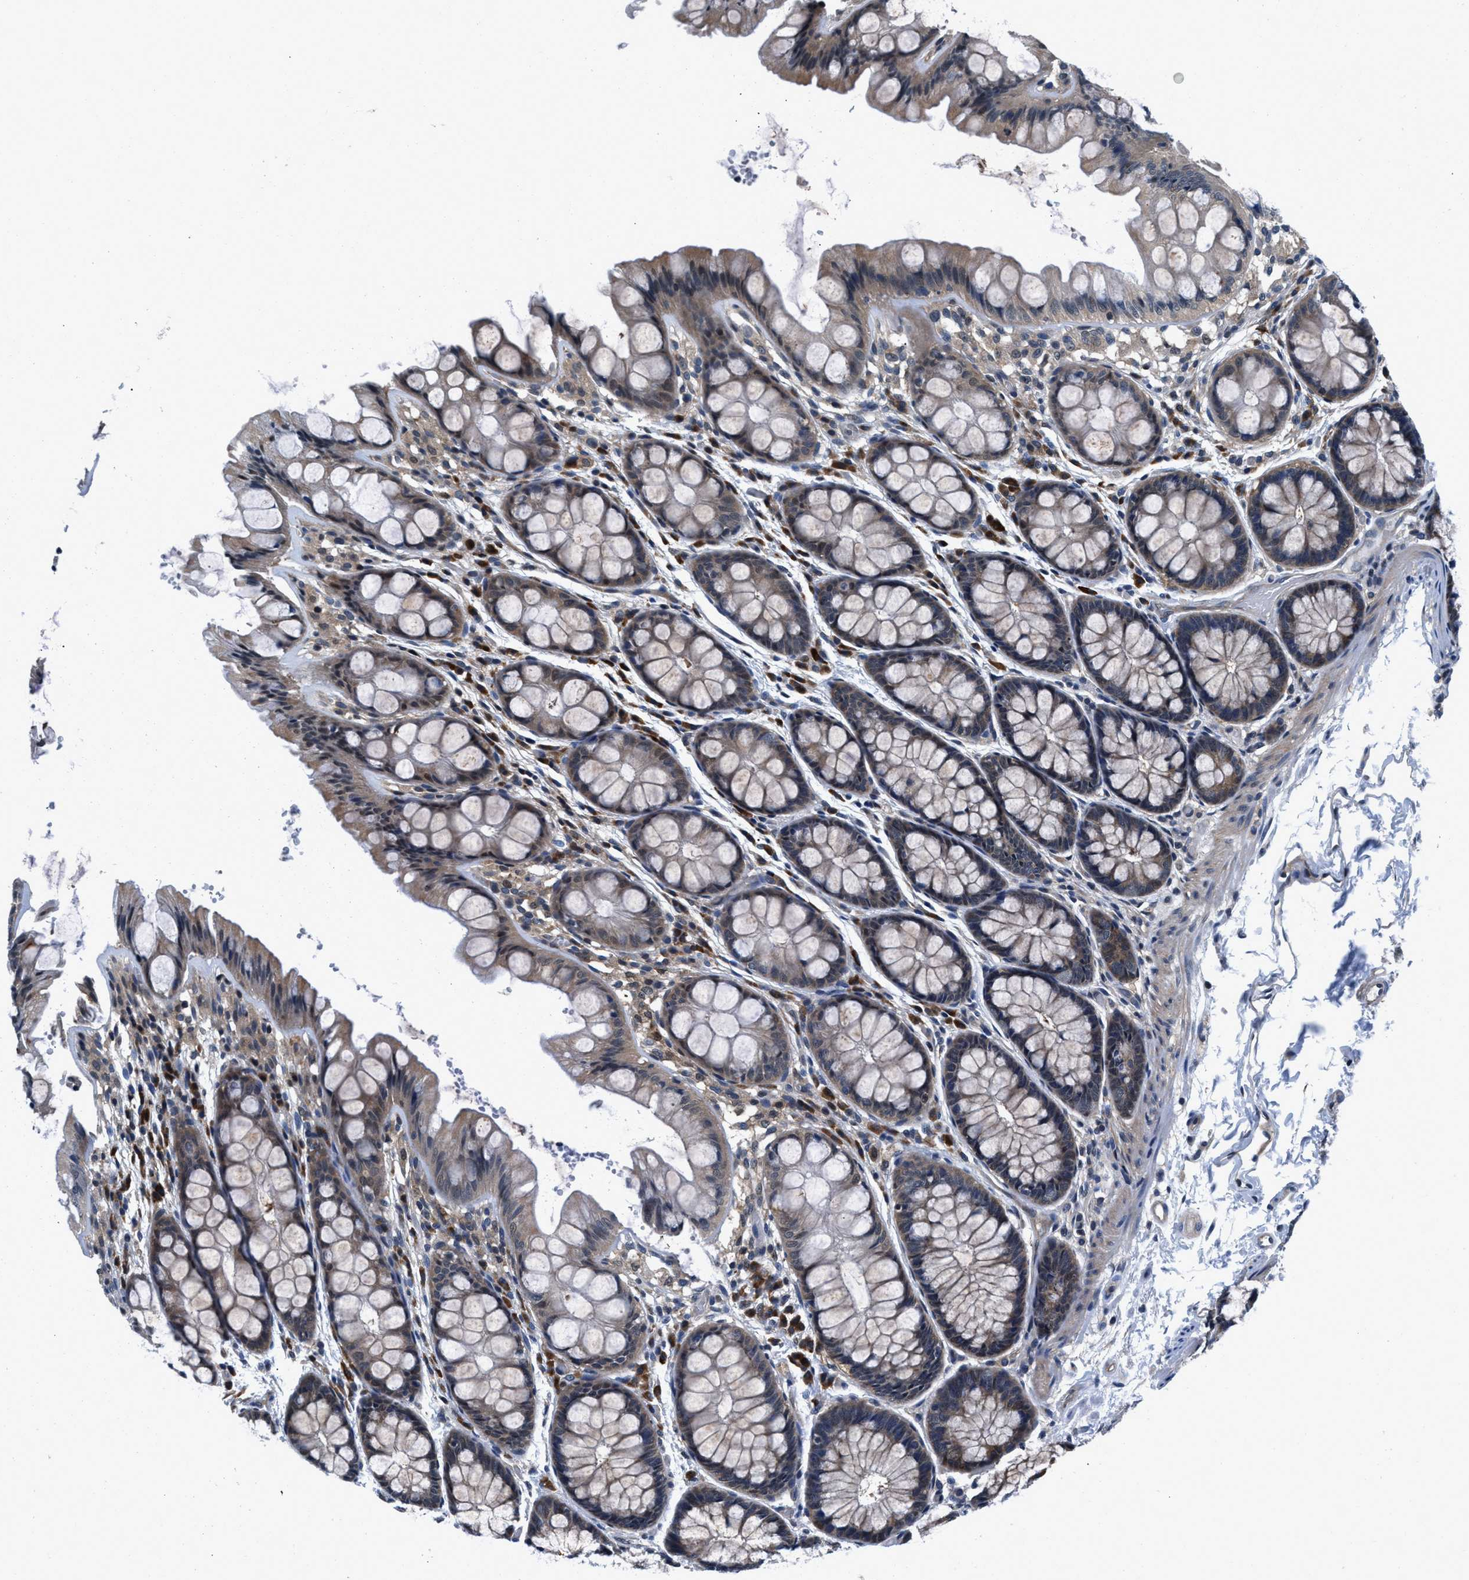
{"staining": {"intensity": "moderate", "quantity": ">75%", "location": "cytoplasmic/membranous"}, "tissue": "colon", "cell_type": "Endothelial cells", "image_type": "normal", "snomed": [{"axis": "morphology", "description": "Normal tissue, NOS"}, {"axis": "topography", "description": "Colon"}], "caption": "IHC image of normal human colon stained for a protein (brown), which reveals medium levels of moderate cytoplasmic/membranous staining in approximately >75% of endothelial cells.", "gene": "PRPSAP2", "patient": {"sex": "male", "age": 47}}